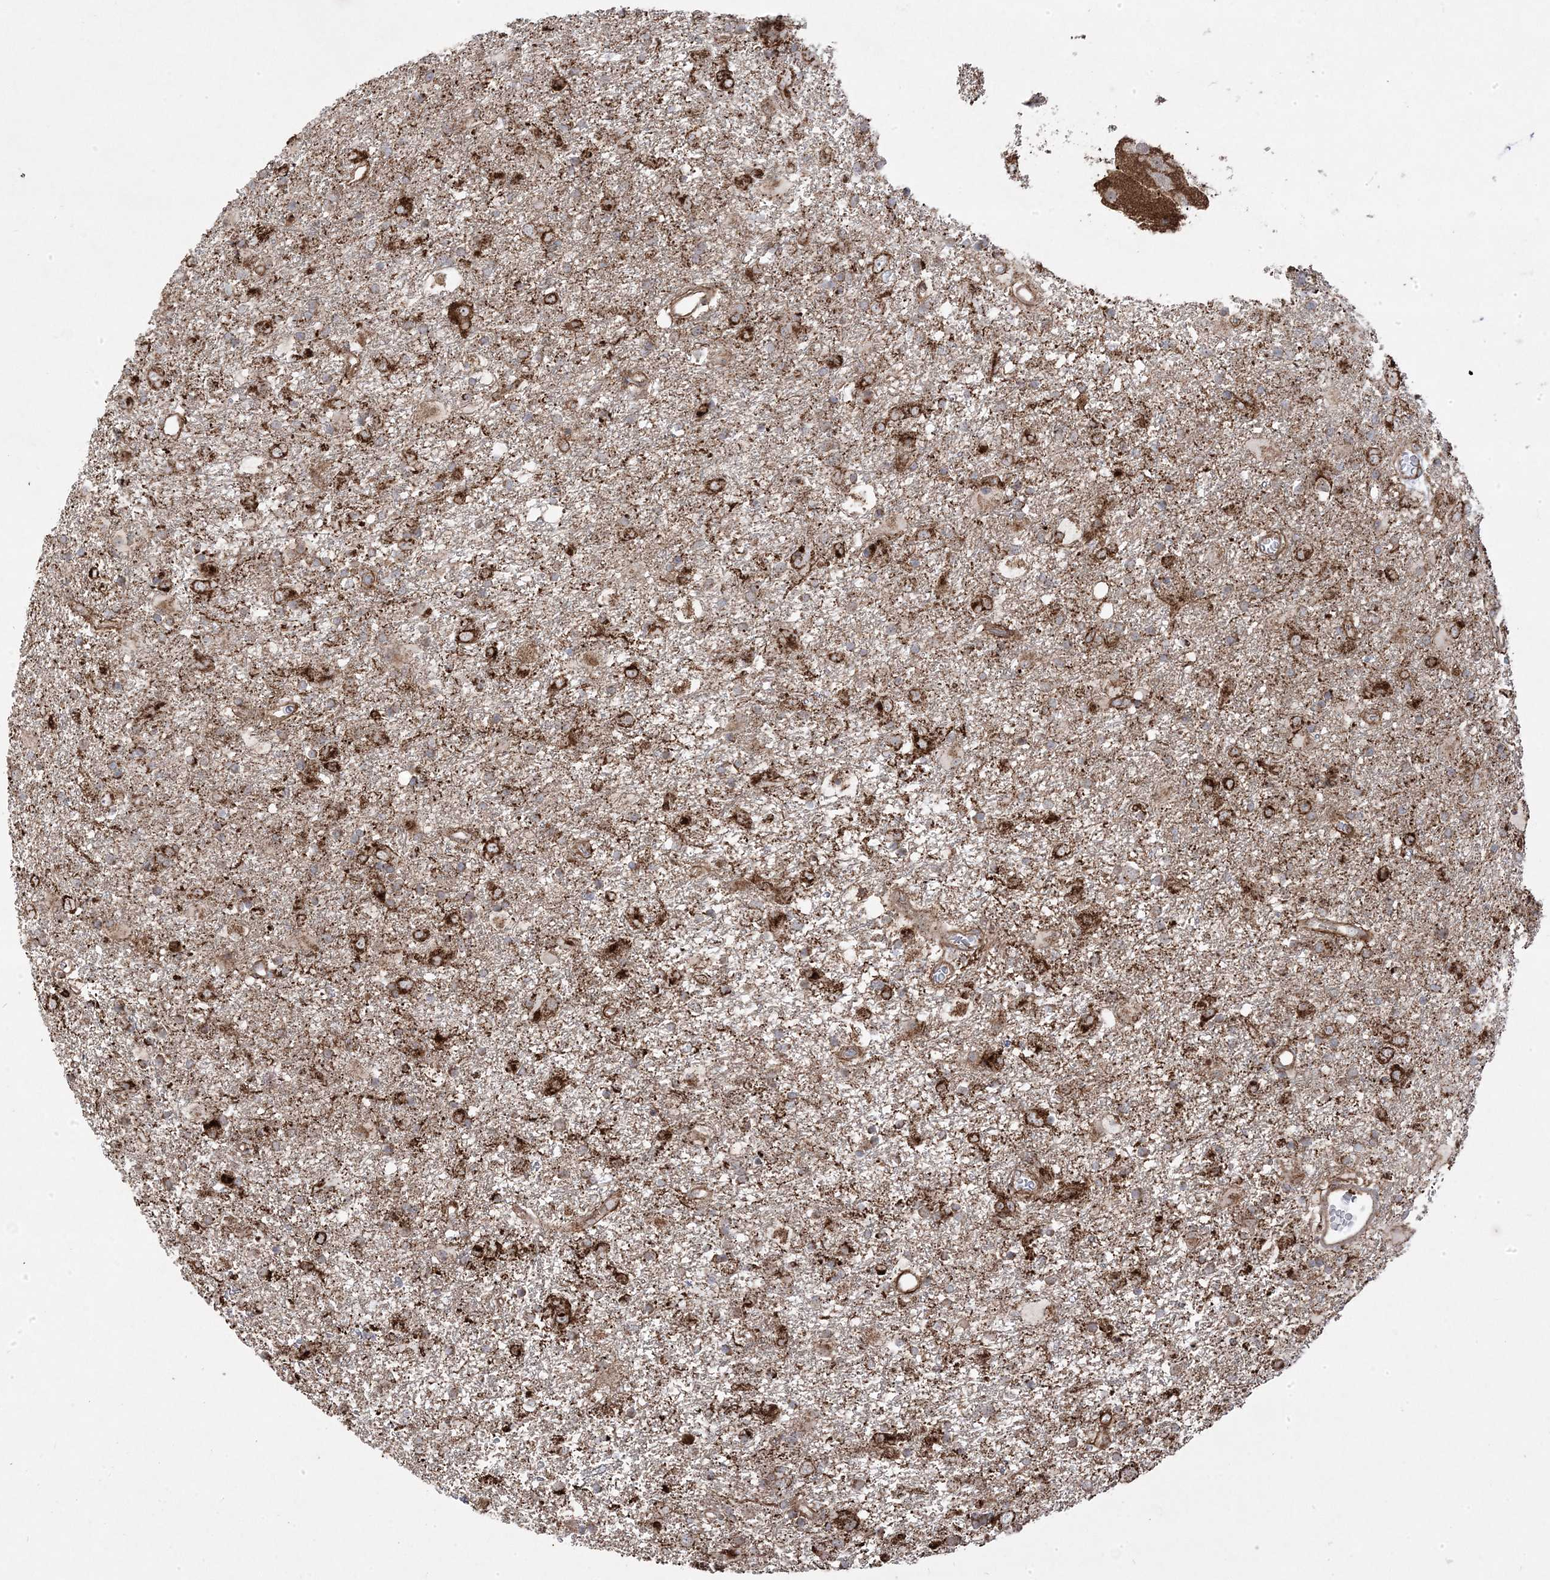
{"staining": {"intensity": "moderate", "quantity": "25%-75%", "location": "cytoplasmic/membranous"}, "tissue": "glioma", "cell_type": "Tumor cells", "image_type": "cancer", "snomed": [{"axis": "morphology", "description": "Glioma, malignant, Low grade"}, {"axis": "topography", "description": "Brain"}], "caption": "Immunohistochemical staining of human malignant glioma (low-grade) shows moderate cytoplasmic/membranous protein expression in about 25%-75% of tumor cells.", "gene": "CLUAP1", "patient": {"sex": "male", "age": 65}}